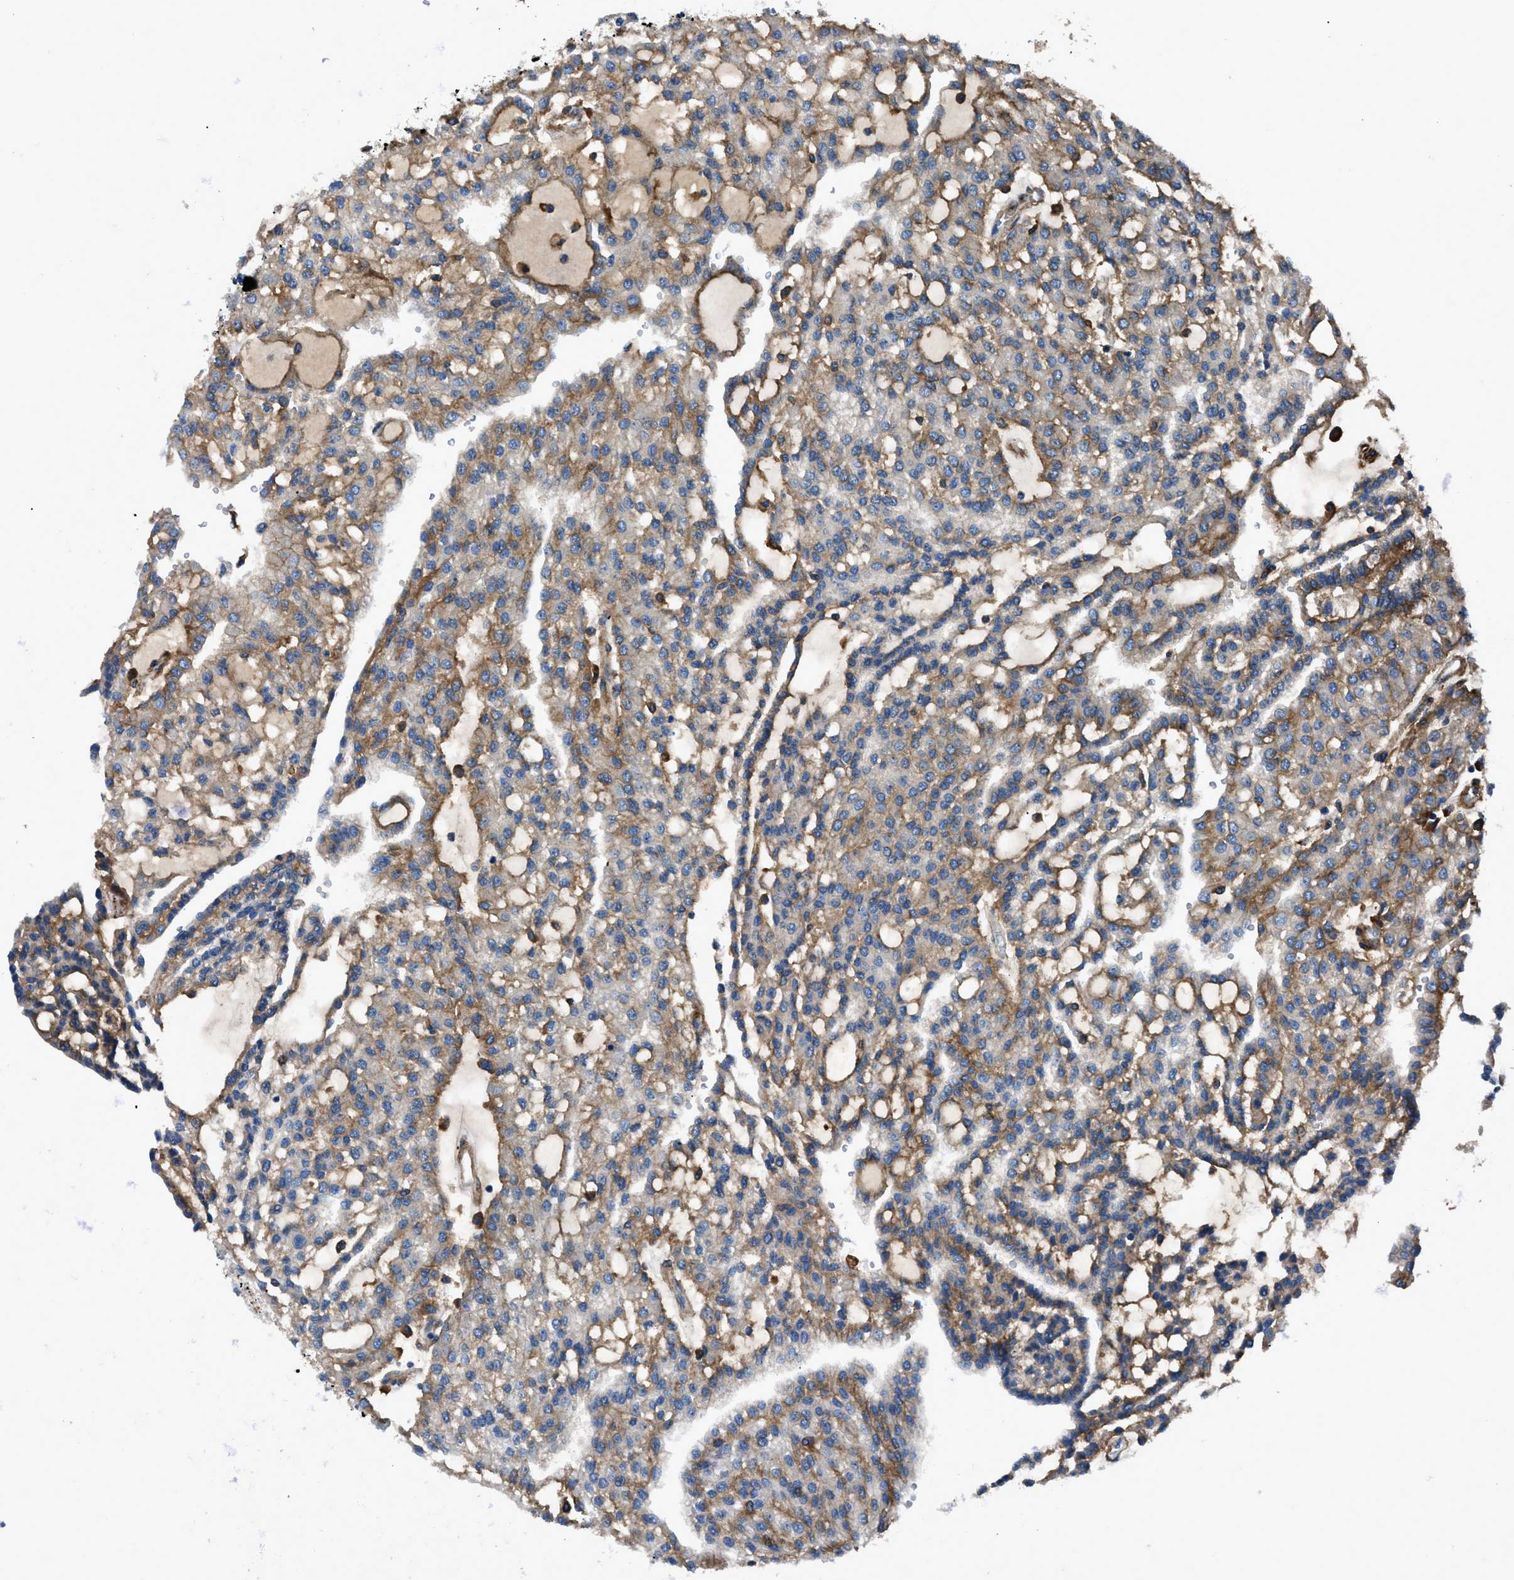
{"staining": {"intensity": "moderate", "quantity": ">75%", "location": "cytoplasmic/membranous"}, "tissue": "renal cancer", "cell_type": "Tumor cells", "image_type": "cancer", "snomed": [{"axis": "morphology", "description": "Adenocarcinoma, NOS"}, {"axis": "topography", "description": "Kidney"}], "caption": "Renal adenocarcinoma stained for a protein (brown) exhibits moderate cytoplasmic/membranous positive staining in about >75% of tumor cells.", "gene": "CD276", "patient": {"sex": "male", "age": 63}}